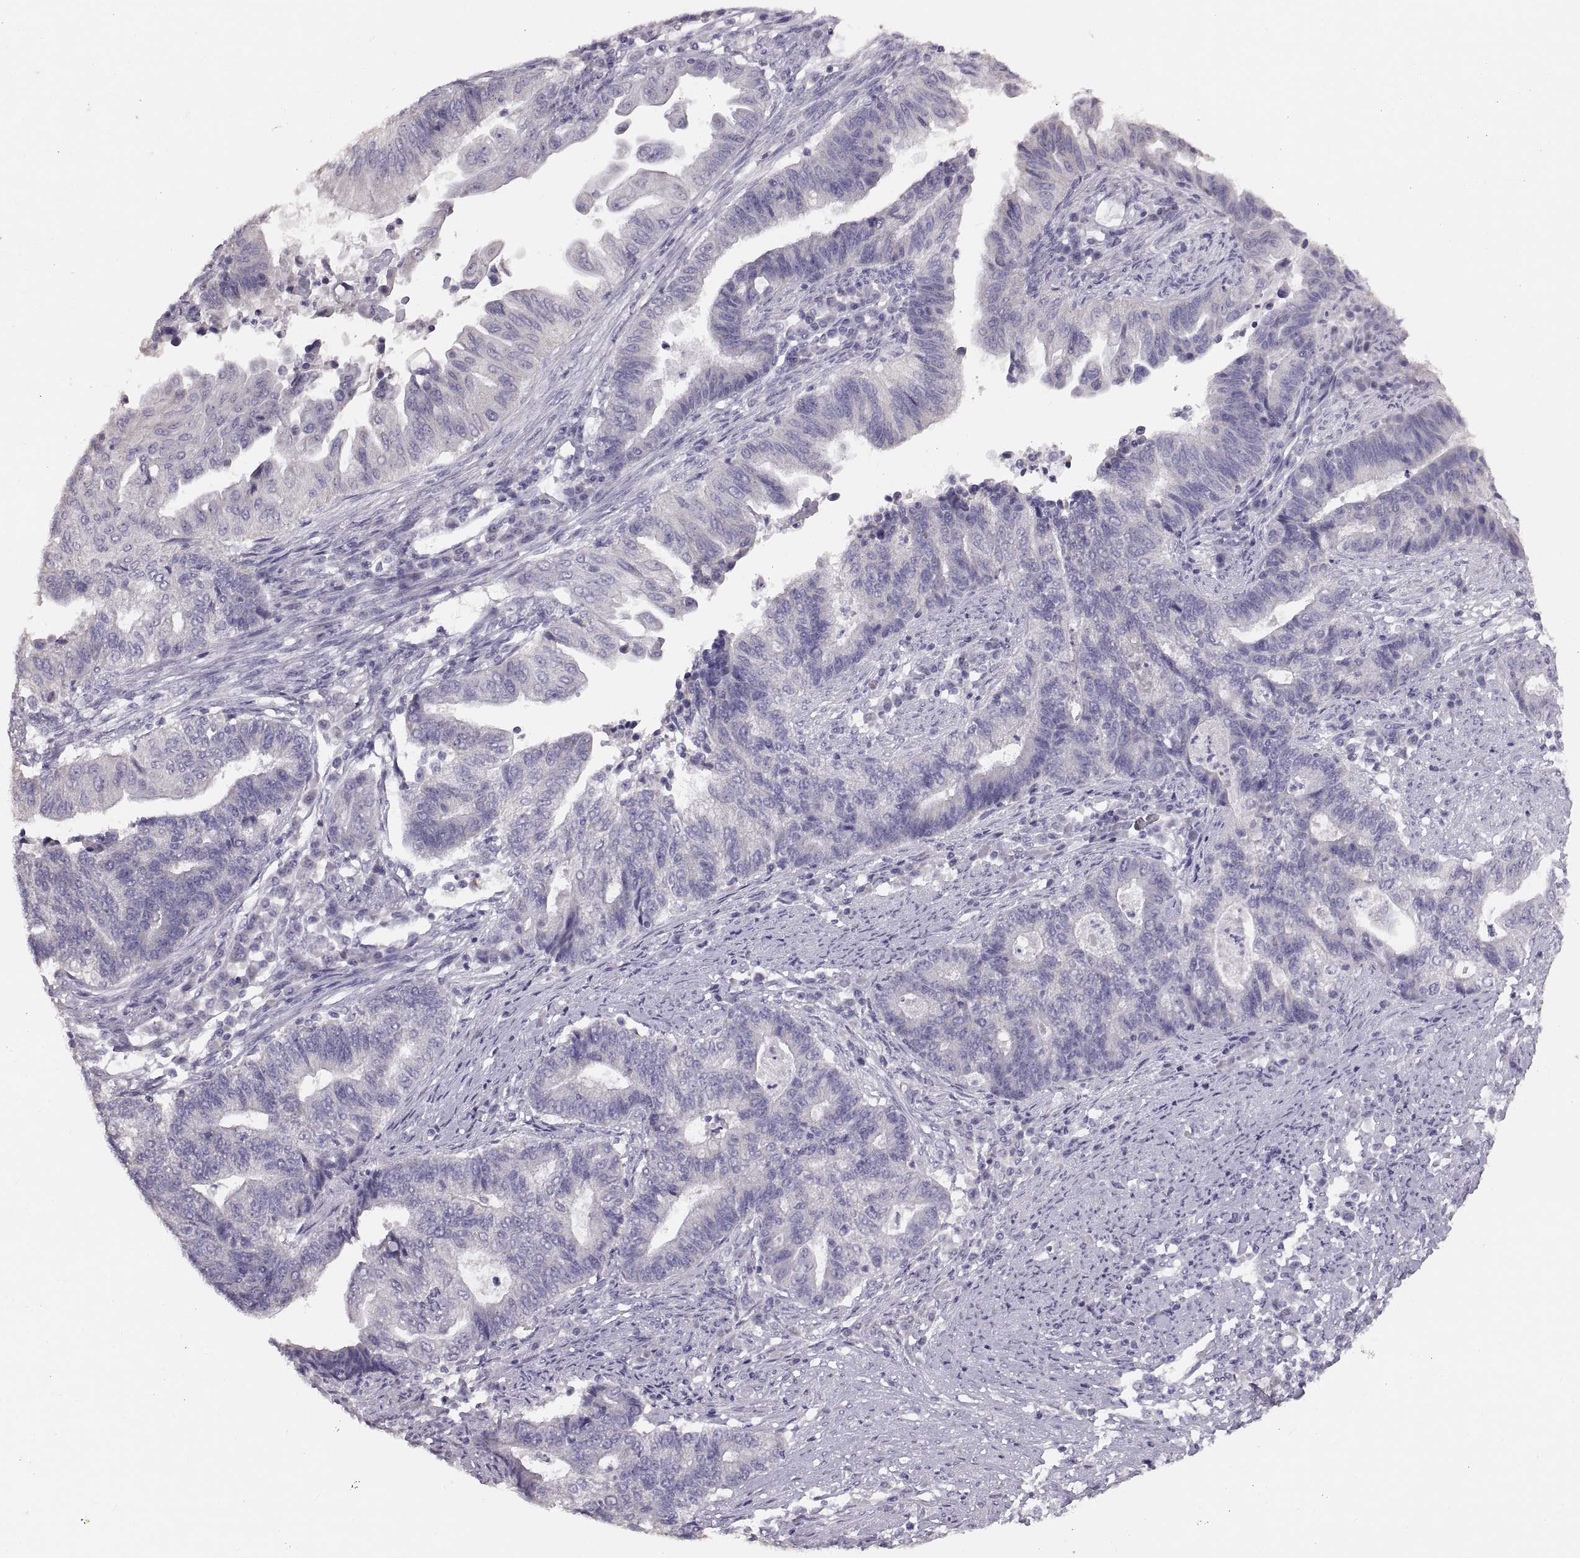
{"staining": {"intensity": "negative", "quantity": "none", "location": "none"}, "tissue": "endometrial cancer", "cell_type": "Tumor cells", "image_type": "cancer", "snomed": [{"axis": "morphology", "description": "Adenocarcinoma, NOS"}, {"axis": "topography", "description": "Uterus"}, {"axis": "topography", "description": "Endometrium"}], "caption": "Tumor cells are negative for brown protein staining in adenocarcinoma (endometrial). The staining is performed using DAB (3,3'-diaminobenzidine) brown chromogen with nuclei counter-stained in using hematoxylin.", "gene": "WBP2NL", "patient": {"sex": "female", "age": 54}}